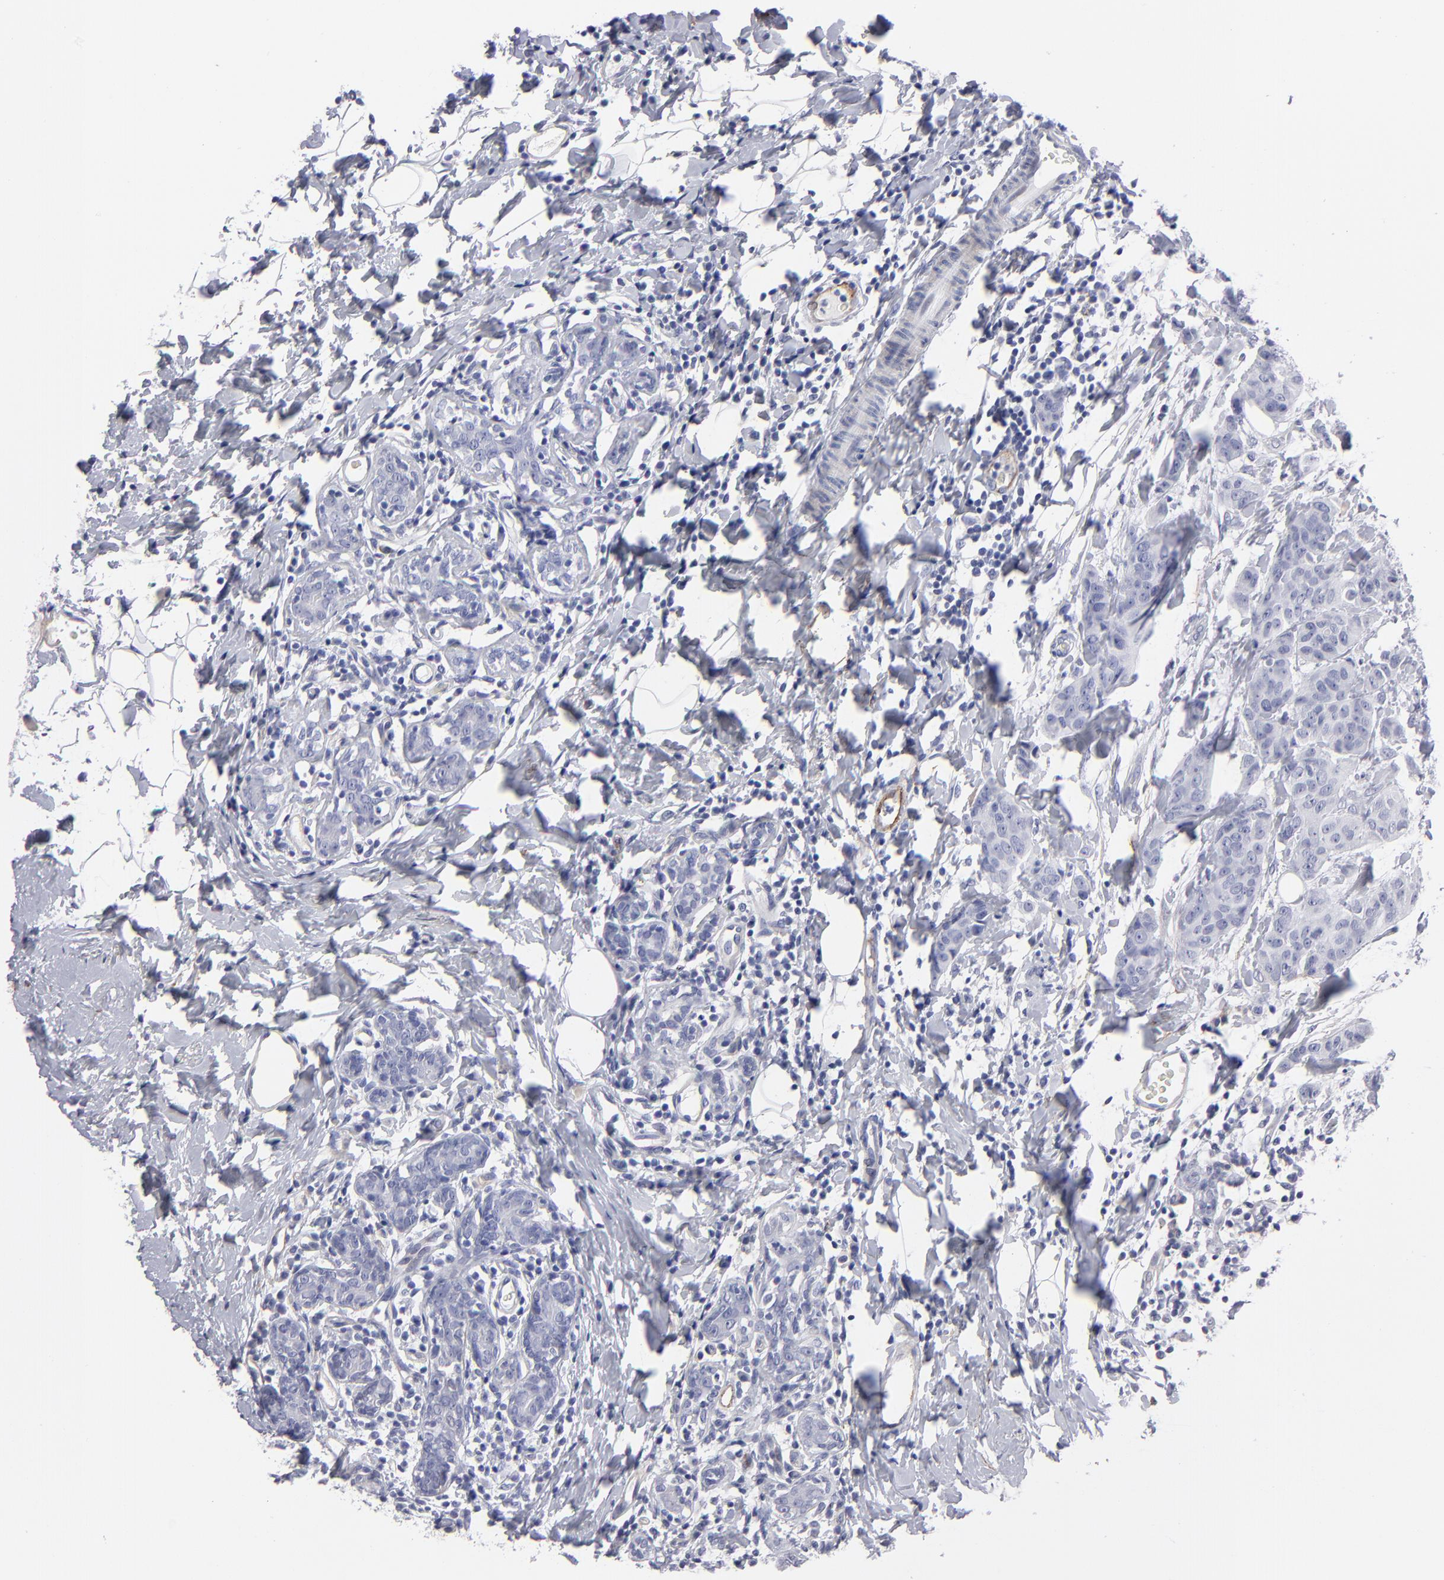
{"staining": {"intensity": "negative", "quantity": "none", "location": "none"}, "tissue": "breast cancer", "cell_type": "Tumor cells", "image_type": "cancer", "snomed": [{"axis": "morphology", "description": "Duct carcinoma"}, {"axis": "topography", "description": "Breast"}], "caption": "This is a image of immunohistochemistry staining of breast cancer (intraductal carcinoma), which shows no positivity in tumor cells.", "gene": "CADM3", "patient": {"sex": "female", "age": 40}}